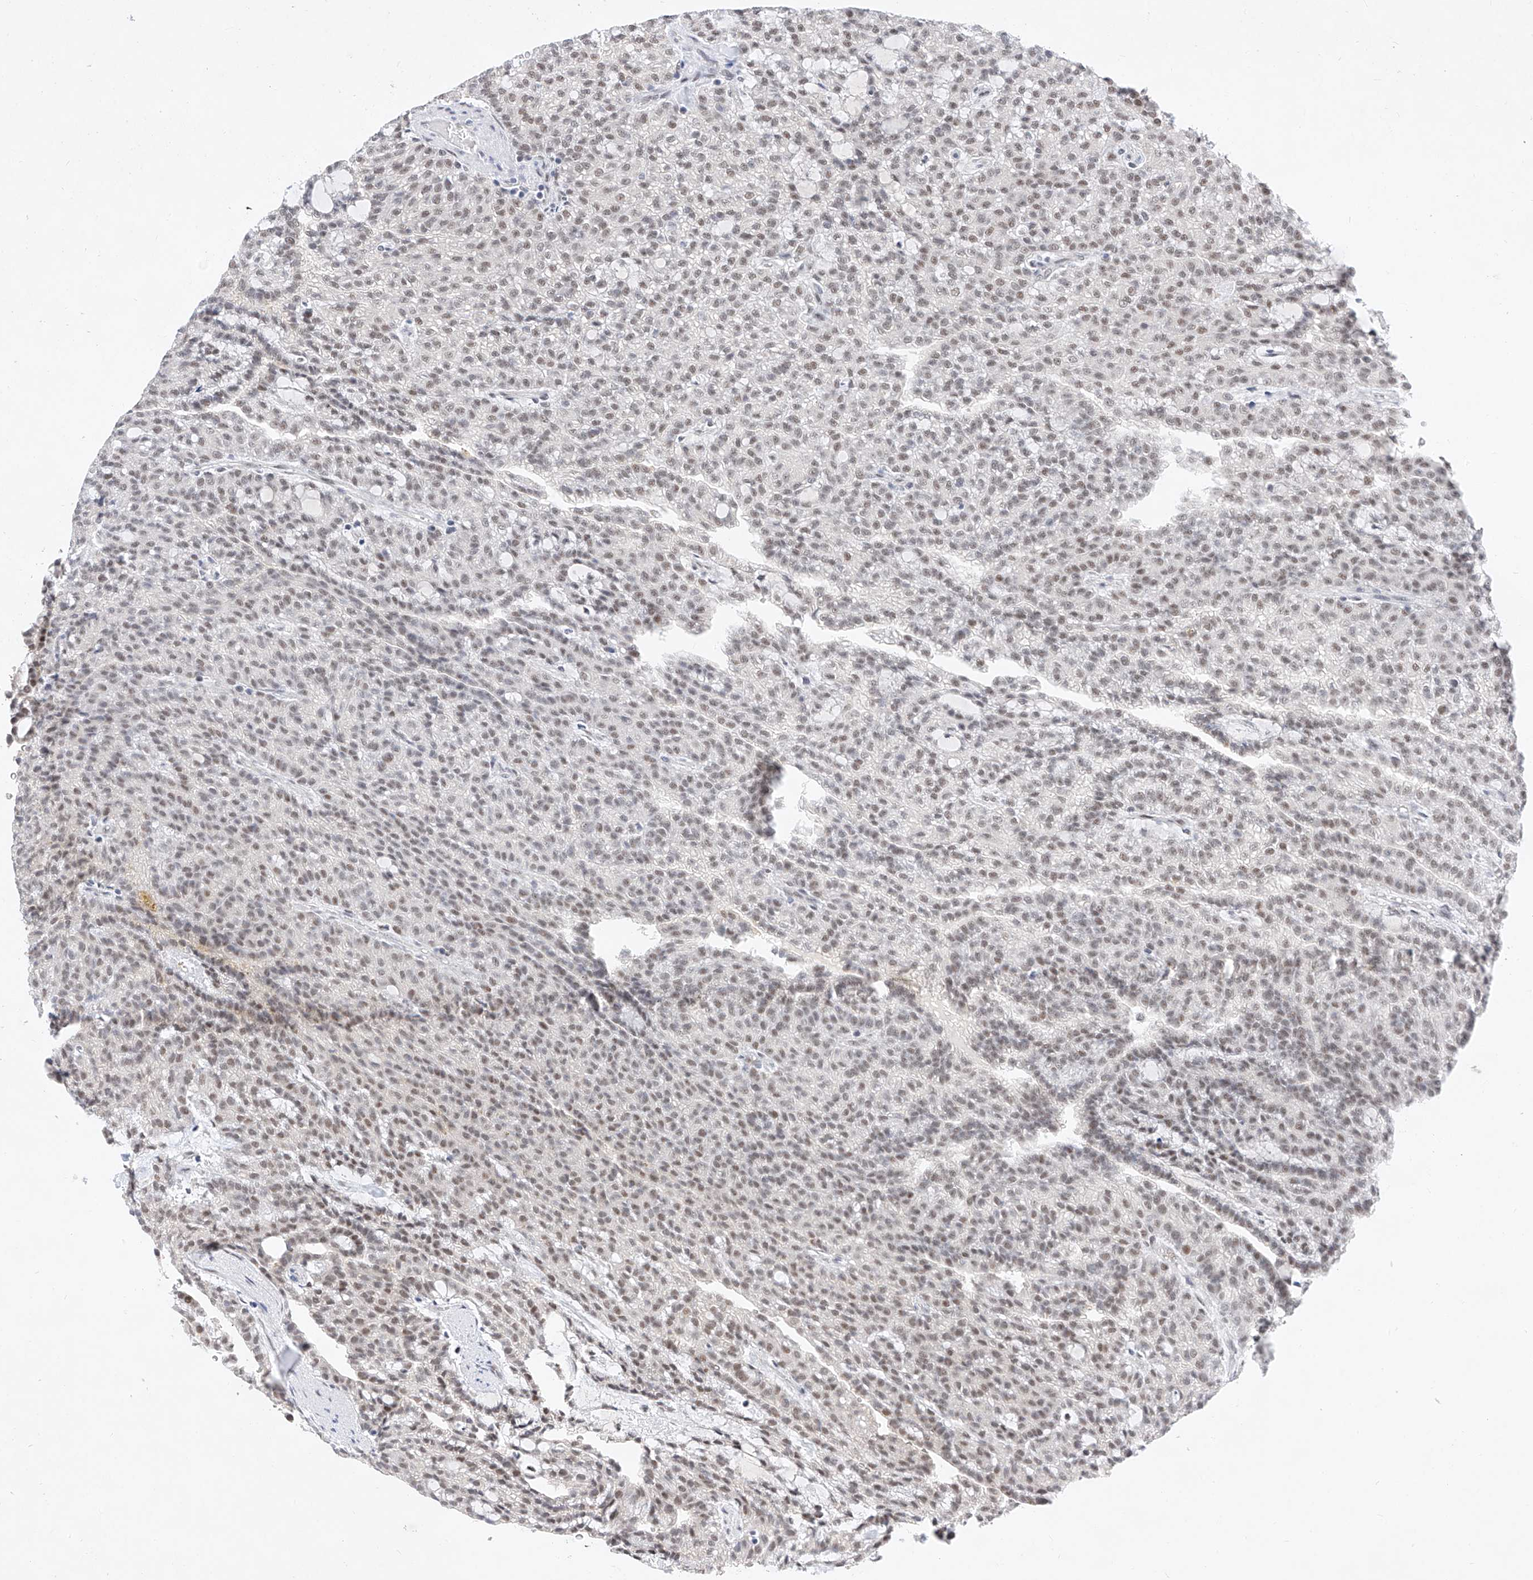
{"staining": {"intensity": "weak", "quantity": ">75%", "location": "nuclear"}, "tissue": "renal cancer", "cell_type": "Tumor cells", "image_type": "cancer", "snomed": [{"axis": "morphology", "description": "Adenocarcinoma, NOS"}, {"axis": "topography", "description": "Kidney"}], "caption": "This micrograph demonstrates immunohistochemistry (IHC) staining of human renal cancer (adenocarcinoma), with low weak nuclear expression in about >75% of tumor cells.", "gene": "KCNJ1", "patient": {"sex": "male", "age": 63}}